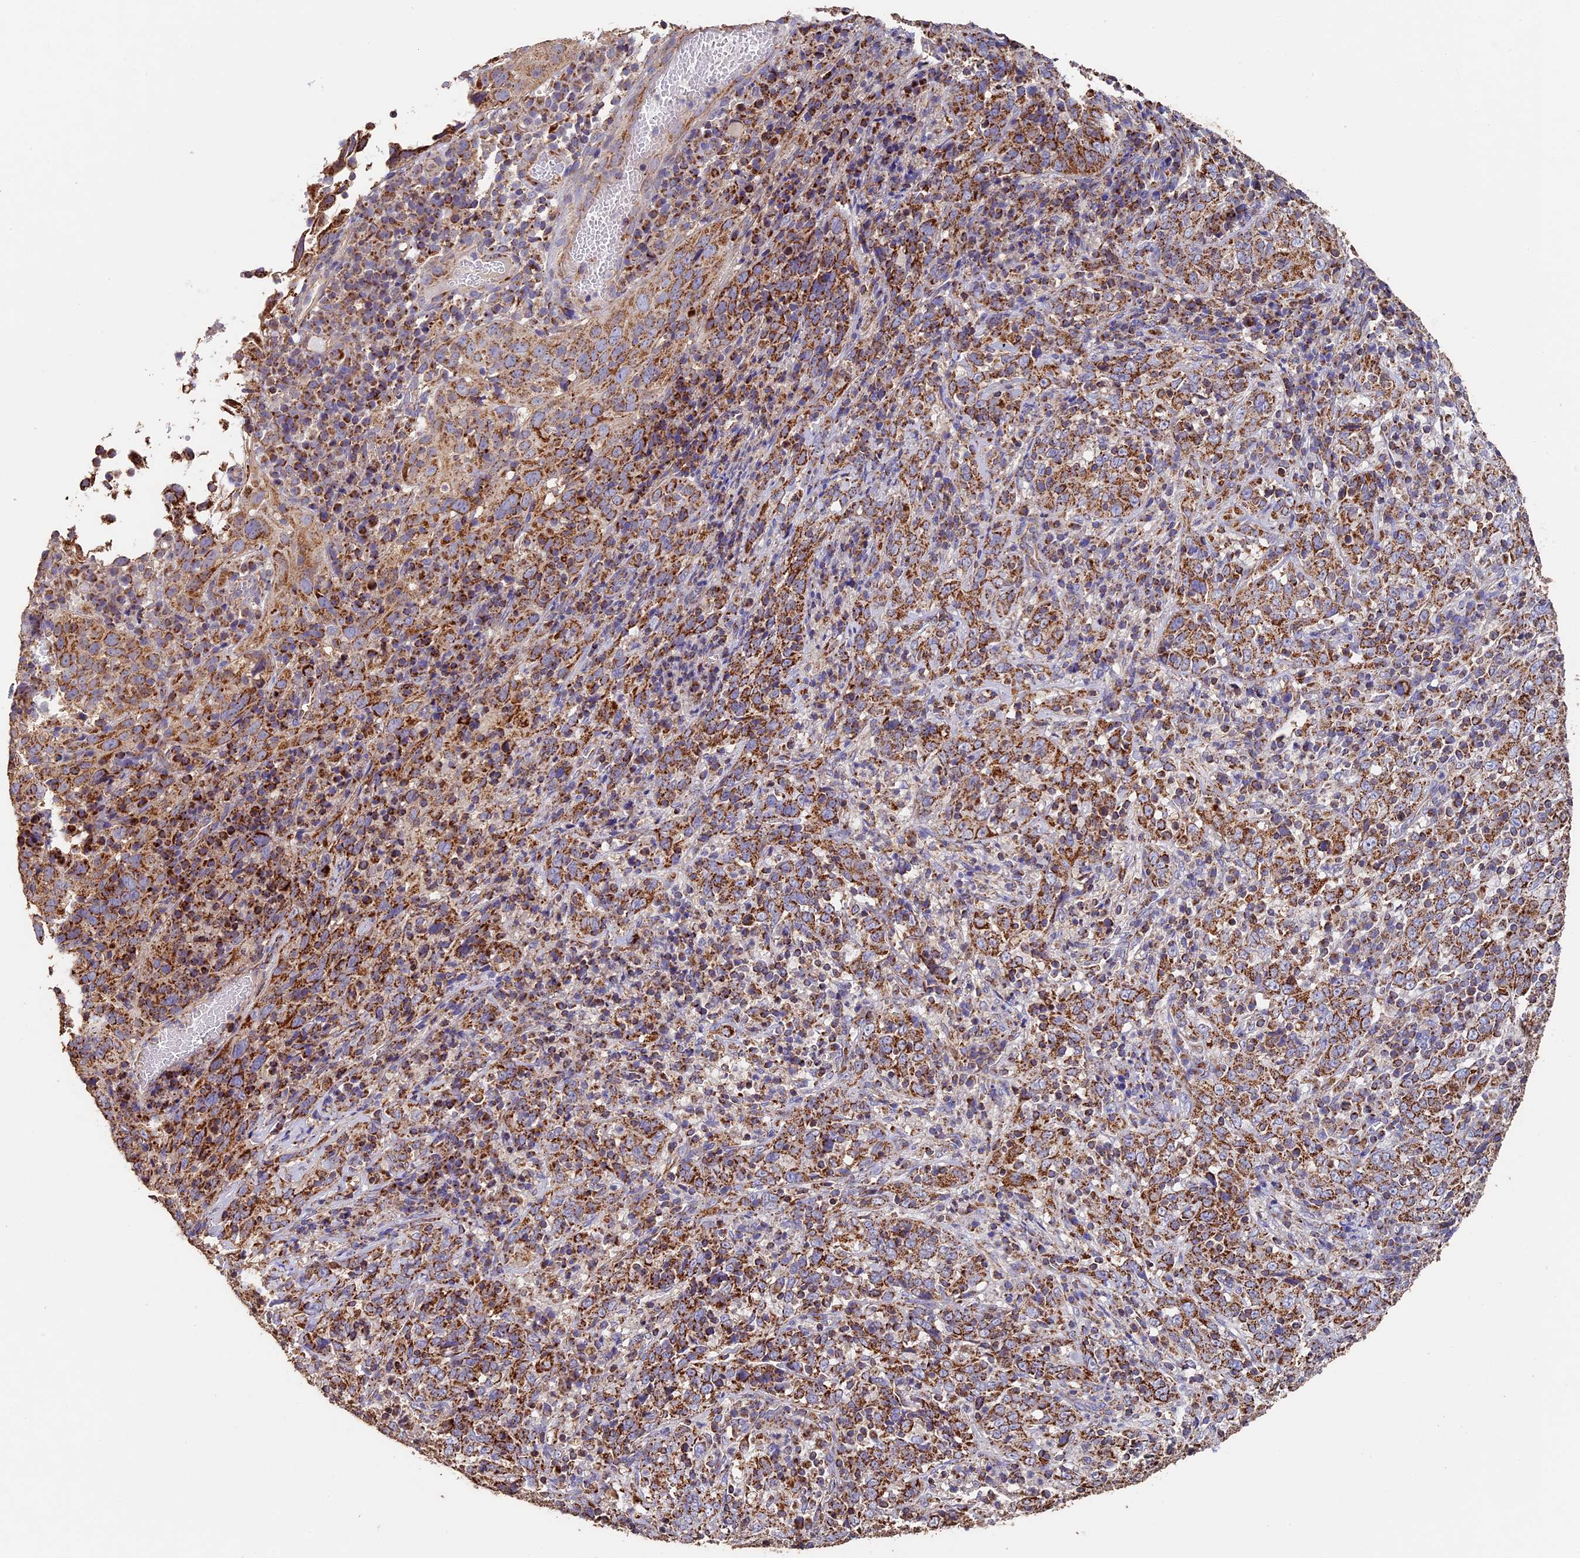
{"staining": {"intensity": "strong", "quantity": ">75%", "location": "cytoplasmic/membranous"}, "tissue": "cervical cancer", "cell_type": "Tumor cells", "image_type": "cancer", "snomed": [{"axis": "morphology", "description": "Squamous cell carcinoma, NOS"}, {"axis": "topography", "description": "Cervix"}], "caption": "About >75% of tumor cells in human squamous cell carcinoma (cervical) exhibit strong cytoplasmic/membranous protein expression as visualized by brown immunohistochemical staining.", "gene": "ADAT1", "patient": {"sex": "female", "age": 46}}